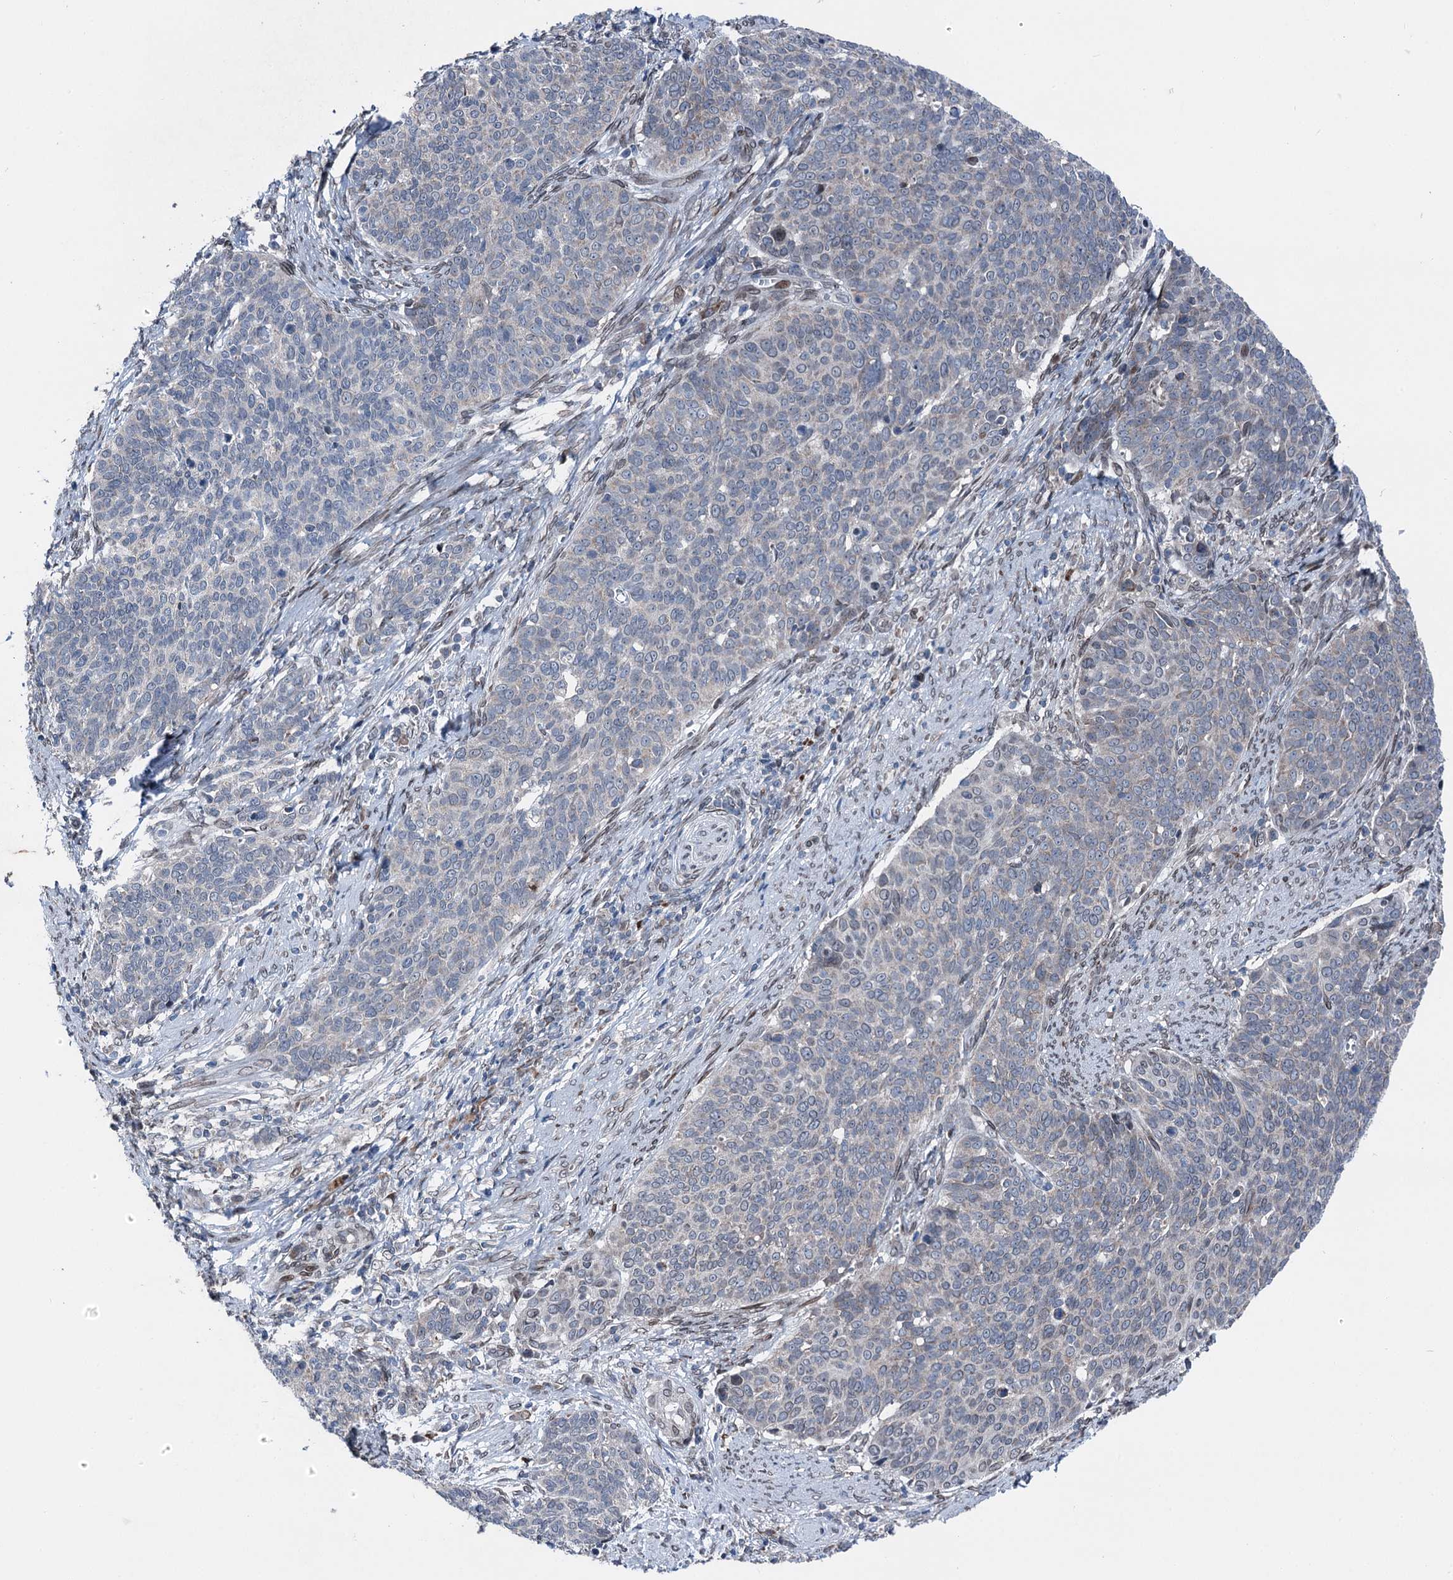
{"staining": {"intensity": "negative", "quantity": "none", "location": "none"}, "tissue": "cervical cancer", "cell_type": "Tumor cells", "image_type": "cancer", "snomed": [{"axis": "morphology", "description": "Squamous cell carcinoma, NOS"}, {"axis": "topography", "description": "Cervix"}], "caption": "Immunohistochemistry (IHC) photomicrograph of neoplastic tissue: cervical squamous cell carcinoma stained with DAB (3,3'-diaminobenzidine) displays no significant protein positivity in tumor cells.", "gene": "MRPL14", "patient": {"sex": "female", "age": 39}}